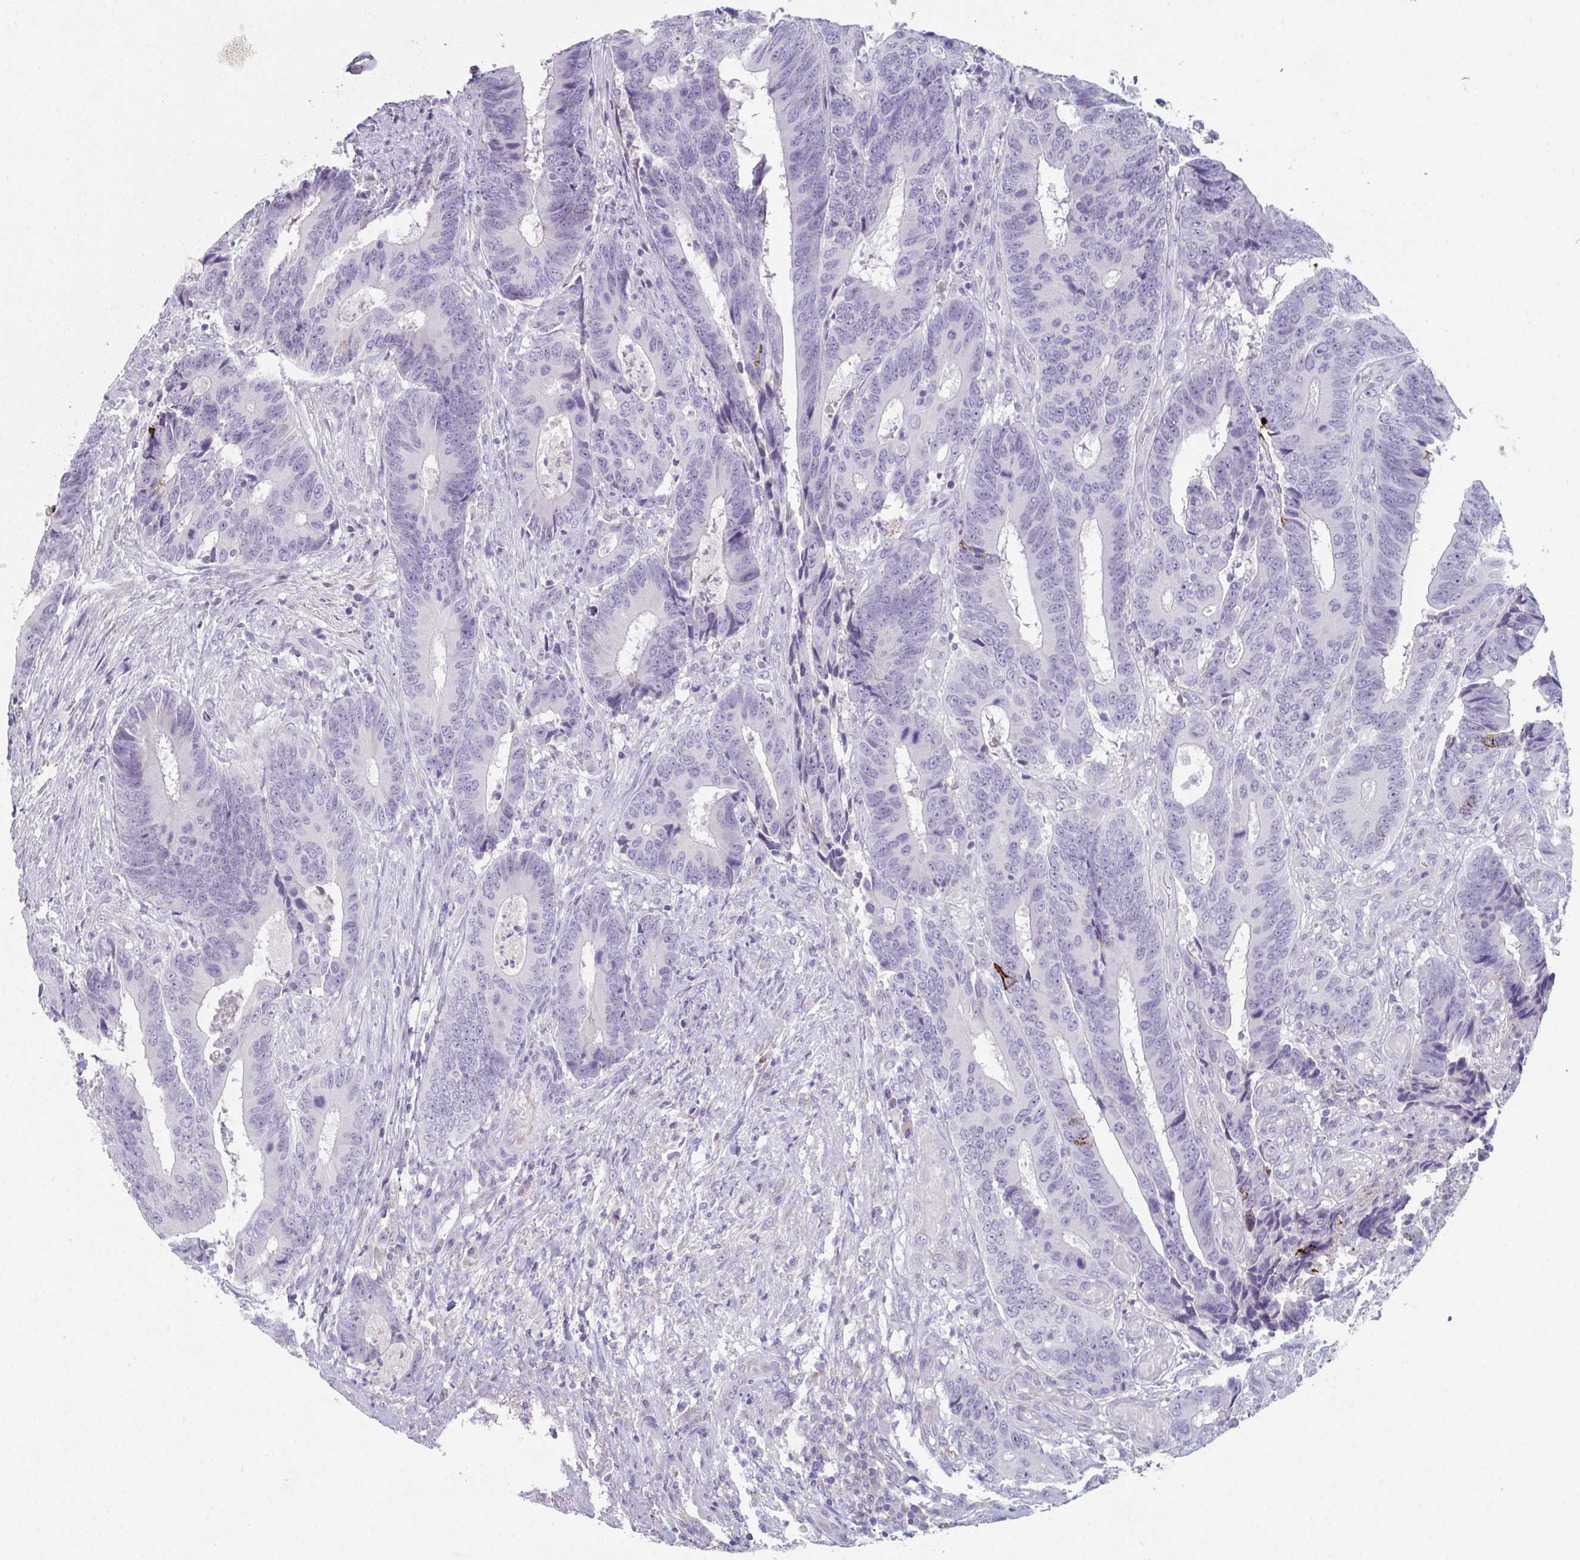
{"staining": {"intensity": "negative", "quantity": "none", "location": "none"}, "tissue": "colorectal cancer", "cell_type": "Tumor cells", "image_type": "cancer", "snomed": [{"axis": "morphology", "description": "Adenocarcinoma, NOS"}, {"axis": "topography", "description": "Colon"}], "caption": "Human colorectal adenocarcinoma stained for a protein using immunohistochemistry (IHC) displays no expression in tumor cells.", "gene": "ADAM21", "patient": {"sex": "male", "age": 87}}